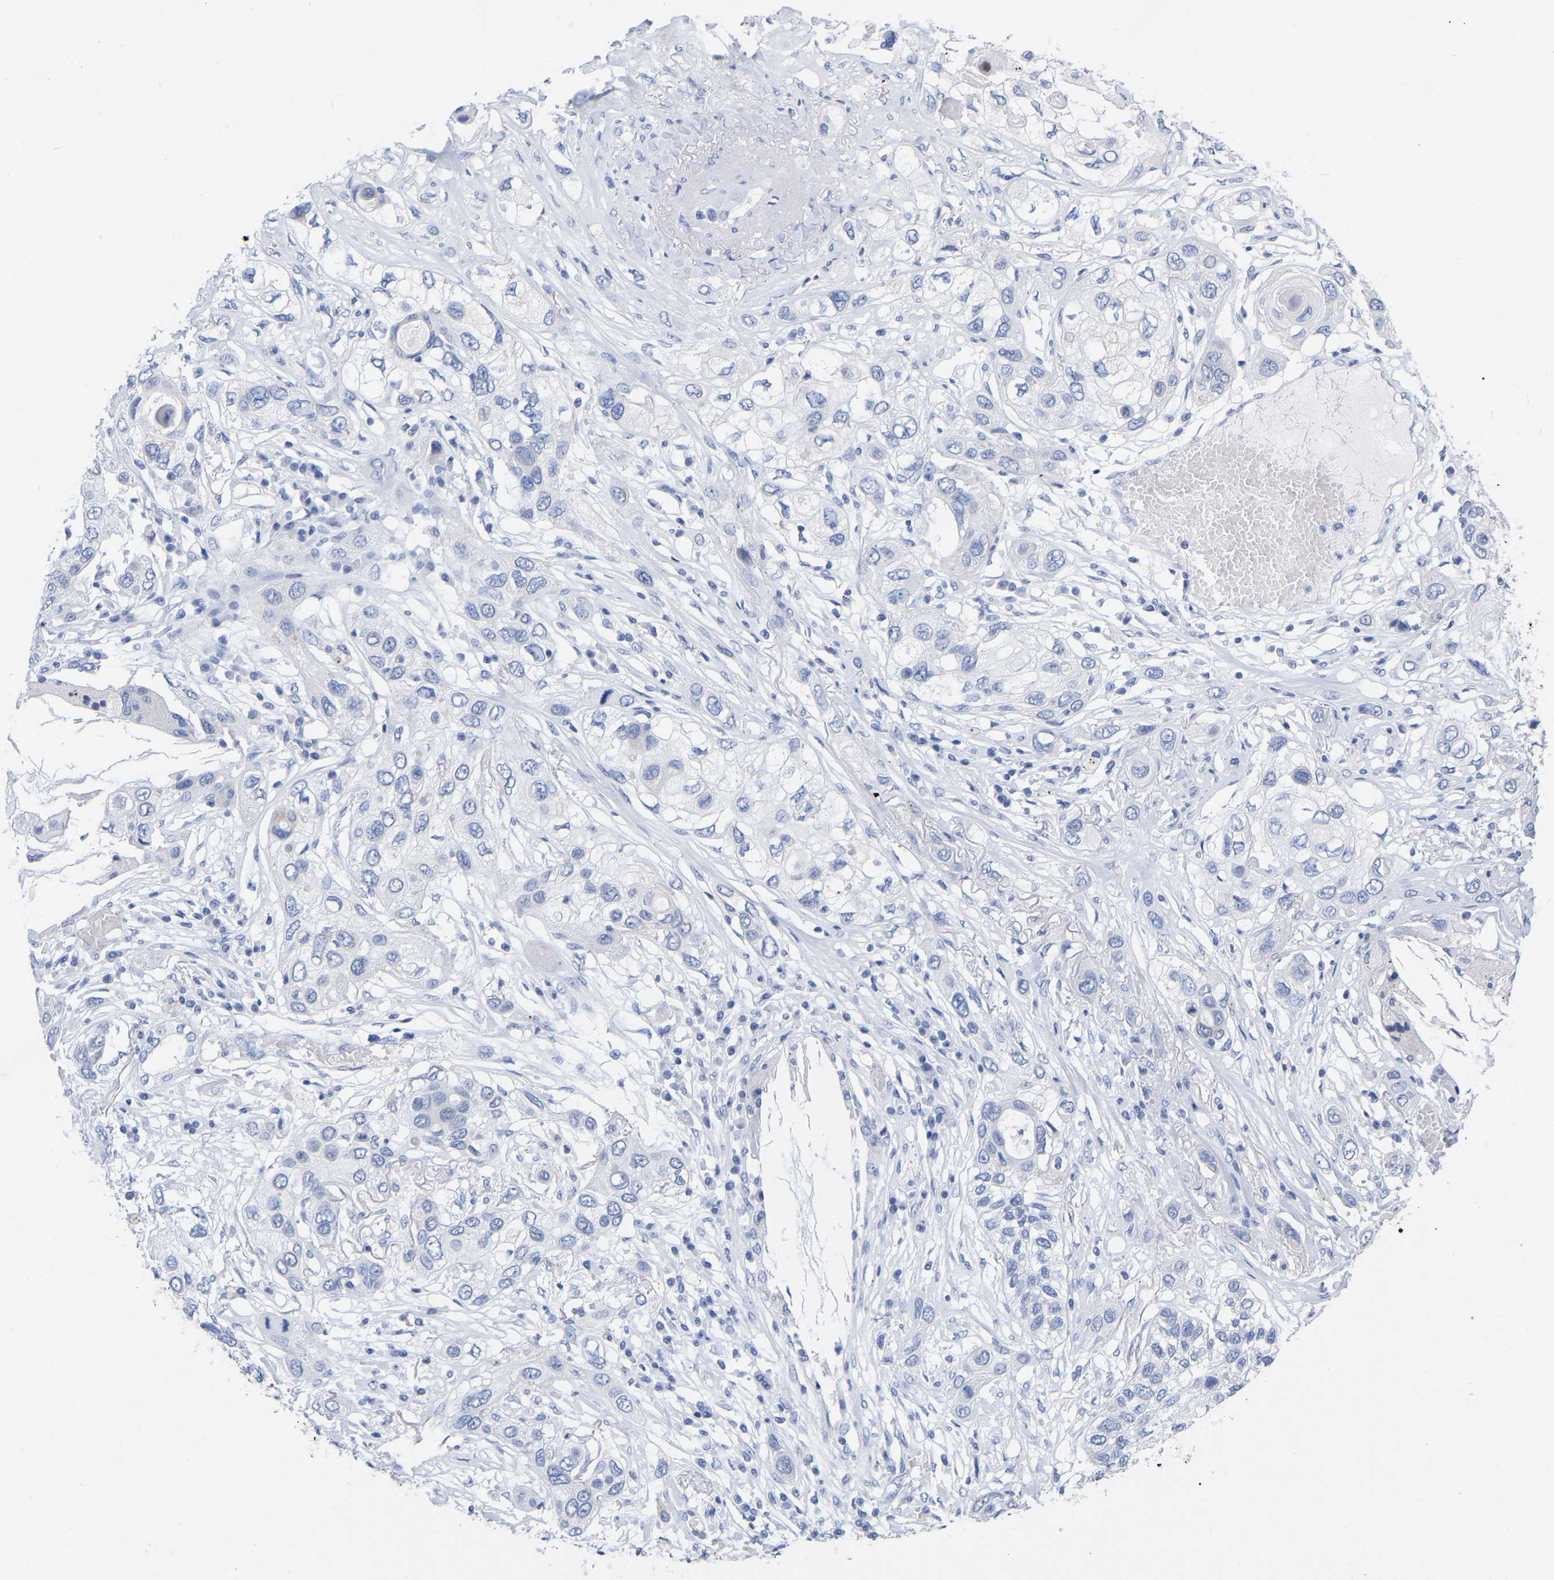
{"staining": {"intensity": "negative", "quantity": "none", "location": "none"}, "tissue": "lung cancer", "cell_type": "Tumor cells", "image_type": "cancer", "snomed": [{"axis": "morphology", "description": "Squamous cell carcinoma, NOS"}, {"axis": "topography", "description": "Lung"}], "caption": "IHC of human lung squamous cell carcinoma displays no positivity in tumor cells. (DAB IHC, high magnification).", "gene": "ZNF629", "patient": {"sex": "male", "age": 71}}